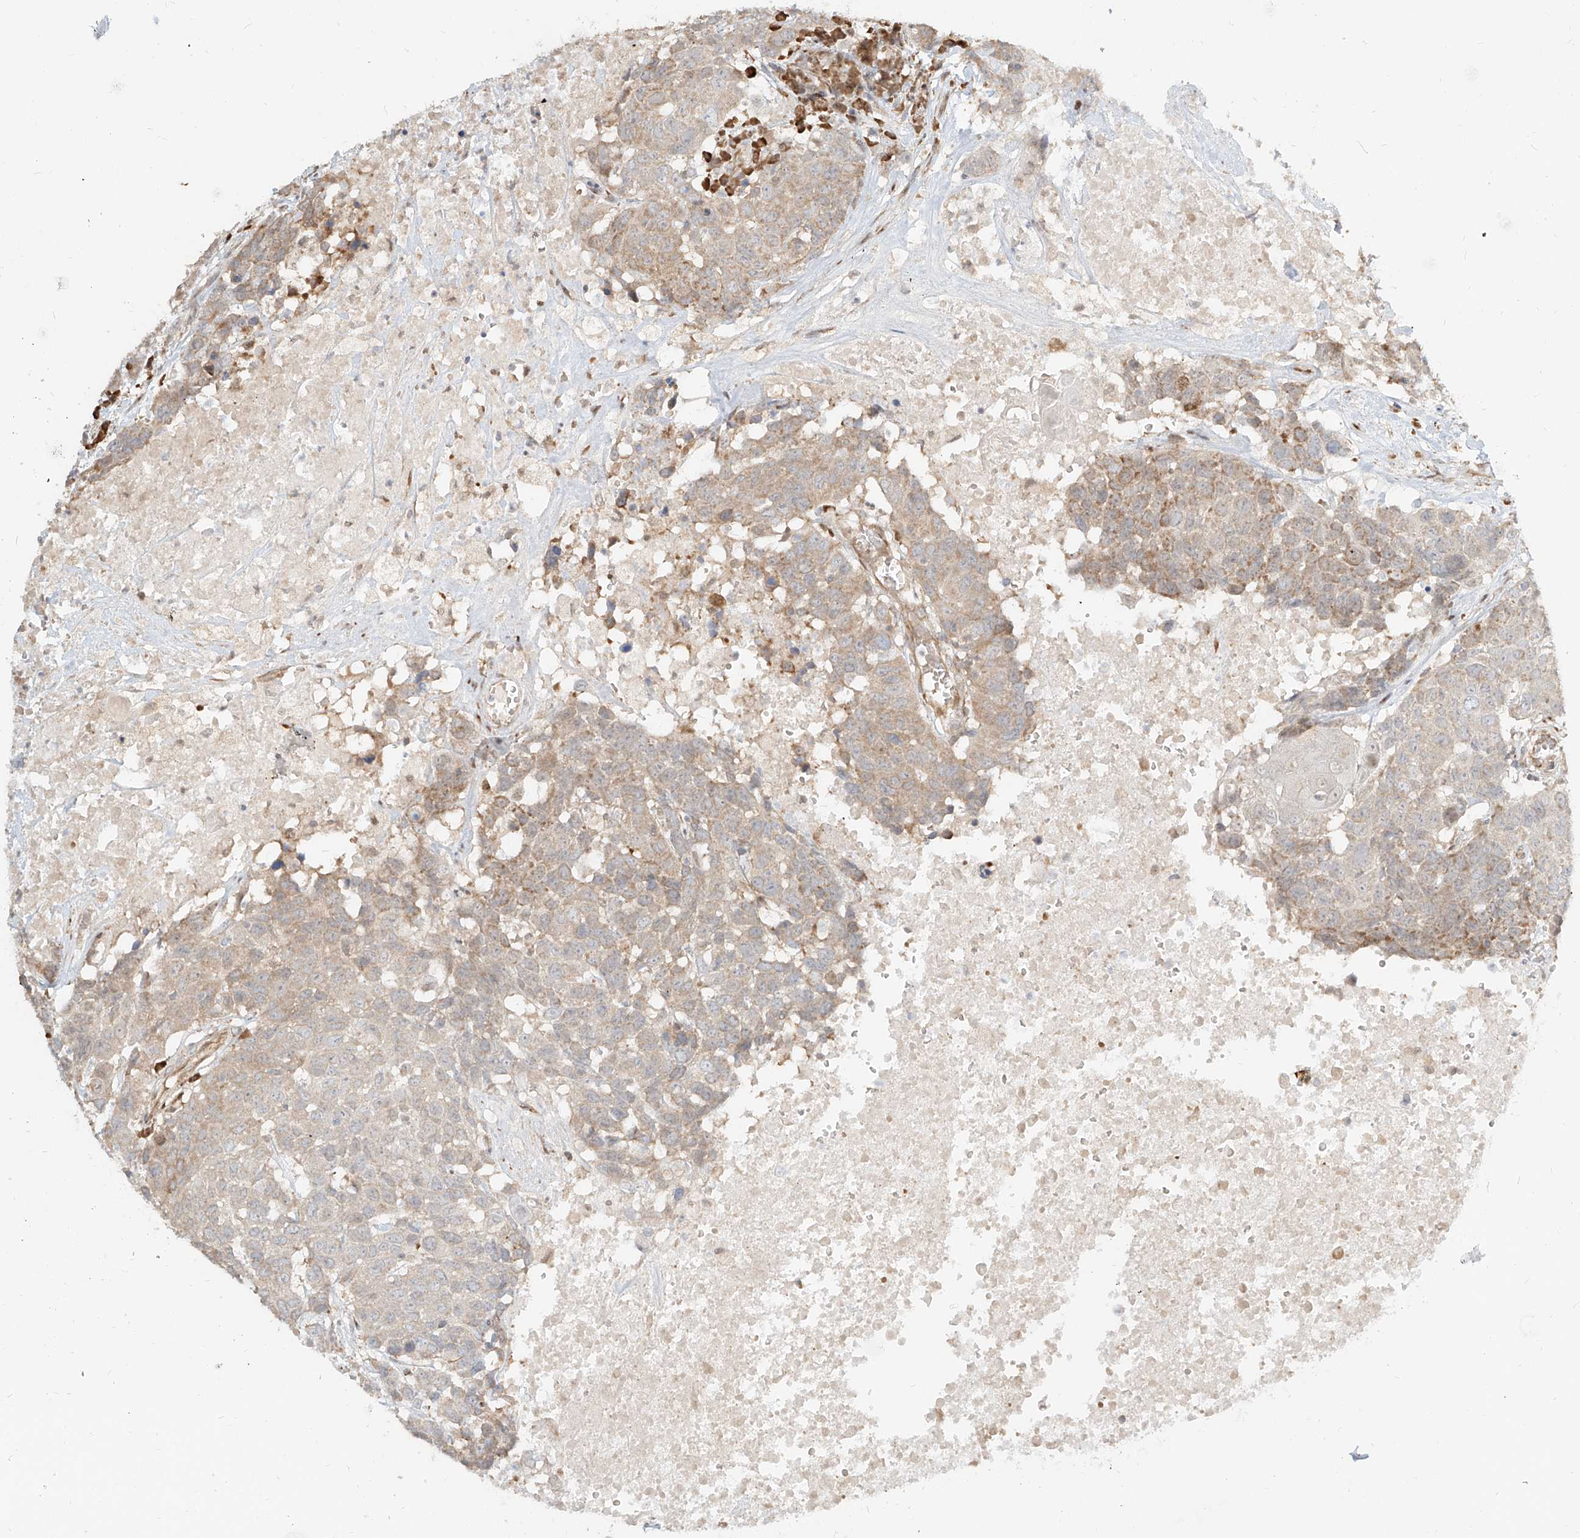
{"staining": {"intensity": "weak", "quantity": "25%-75%", "location": "cytoplasmic/membranous"}, "tissue": "head and neck cancer", "cell_type": "Tumor cells", "image_type": "cancer", "snomed": [{"axis": "morphology", "description": "Squamous cell carcinoma, NOS"}, {"axis": "topography", "description": "Head-Neck"}], "caption": "This is a photomicrograph of IHC staining of head and neck cancer (squamous cell carcinoma), which shows weak staining in the cytoplasmic/membranous of tumor cells.", "gene": "UBE2K", "patient": {"sex": "male", "age": 66}}